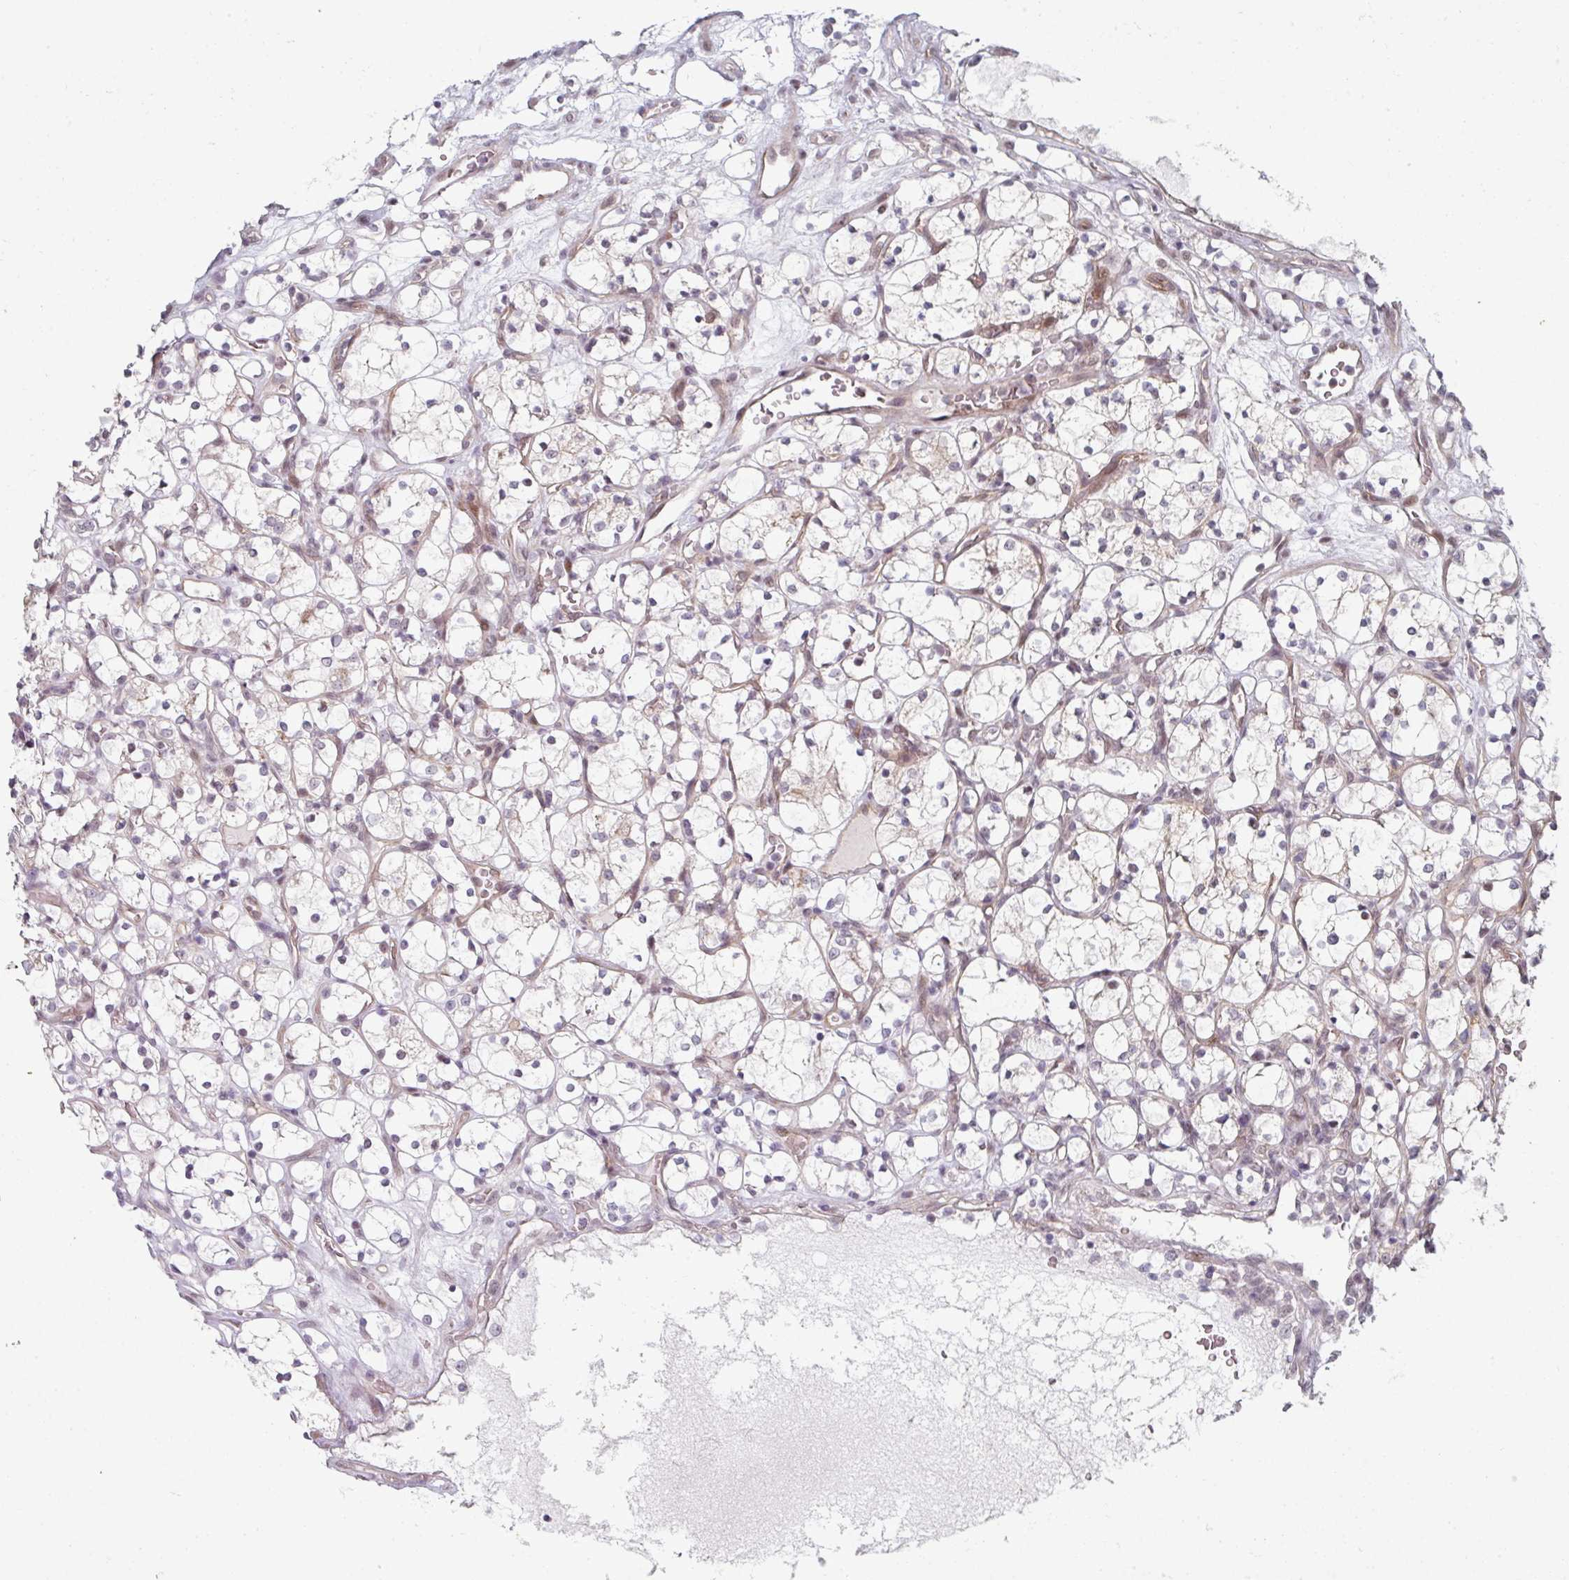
{"staining": {"intensity": "negative", "quantity": "none", "location": "none"}, "tissue": "renal cancer", "cell_type": "Tumor cells", "image_type": "cancer", "snomed": [{"axis": "morphology", "description": "Adenocarcinoma, NOS"}, {"axis": "topography", "description": "Kidney"}], "caption": "A photomicrograph of renal cancer stained for a protein shows no brown staining in tumor cells. (Stains: DAB (3,3'-diaminobenzidine) IHC with hematoxylin counter stain, Microscopy: brightfield microscopy at high magnification).", "gene": "TMCC1", "patient": {"sex": "female", "age": 69}}